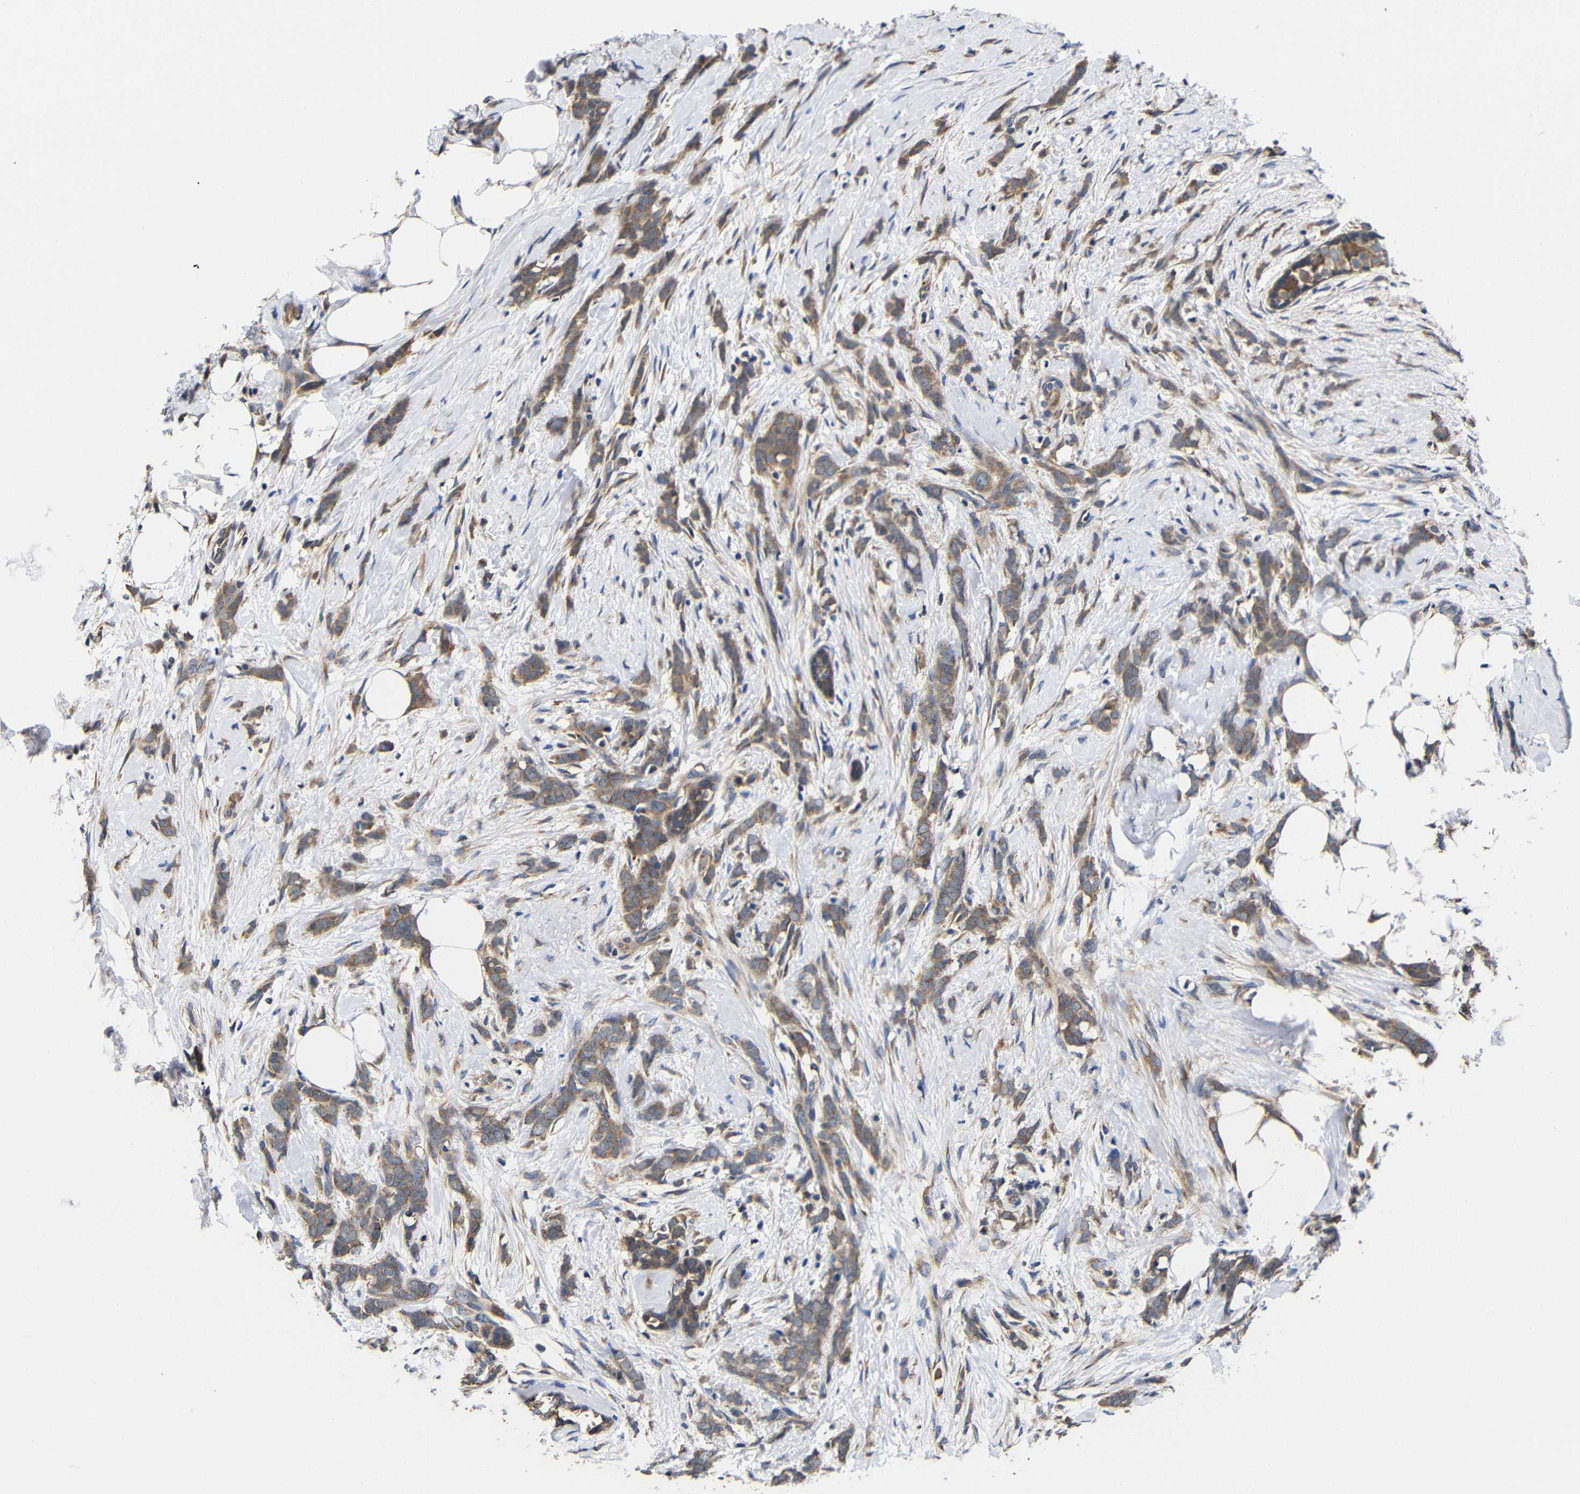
{"staining": {"intensity": "moderate", "quantity": ">75%", "location": "cytoplasmic/membranous"}, "tissue": "breast cancer", "cell_type": "Tumor cells", "image_type": "cancer", "snomed": [{"axis": "morphology", "description": "Lobular carcinoma, in situ"}, {"axis": "morphology", "description": "Lobular carcinoma"}, {"axis": "topography", "description": "Breast"}], "caption": "An image of human breast lobular carcinoma in situ stained for a protein displays moderate cytoplasmic/membranous brown staining in tumor cells.", "gene": "LRRCC1", "patient": {"sex": "female", "age": 41}}